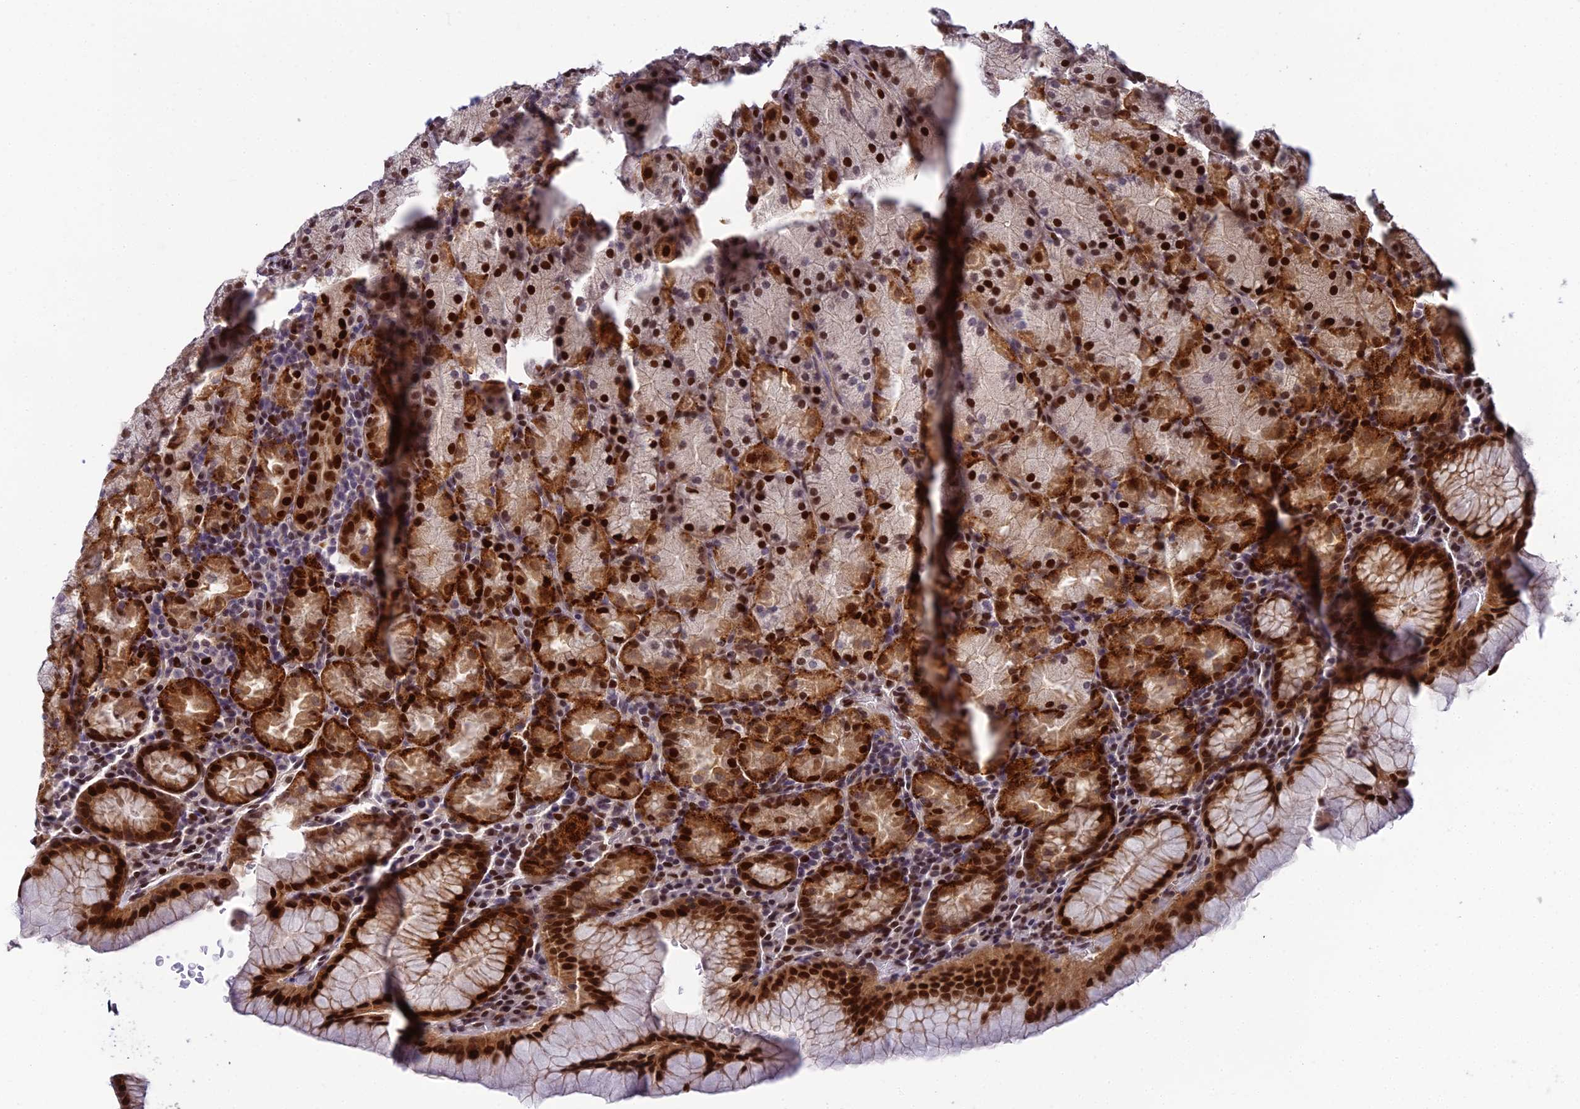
{"staining": {"intensity": "strong", "quantity": "25%-75%", "location": "cytoplasmic/membranous,nuclear"}, "tissue": "stomach", "cell_type": "Glandular cells", "image_type": "normal", "snomed": [{"axis": "morphology", "description": "Normal tissue, NOS"}, {"axis": "topography", "description": "Stomach, upper"}, {"axis": "topography", "description": "Stomach, lower"}], "caption": "Immunohistochemistry (IHC) photomicrograph of unremarkable human stomach stained for a protein (brown), which reveals high levels of strong cytoplasmic/membranous,nuclear positivity in approximately 25%-75% of glandular cells.", "gene": "ZNF707", "patient": {"sex": "male", "age": 80}}